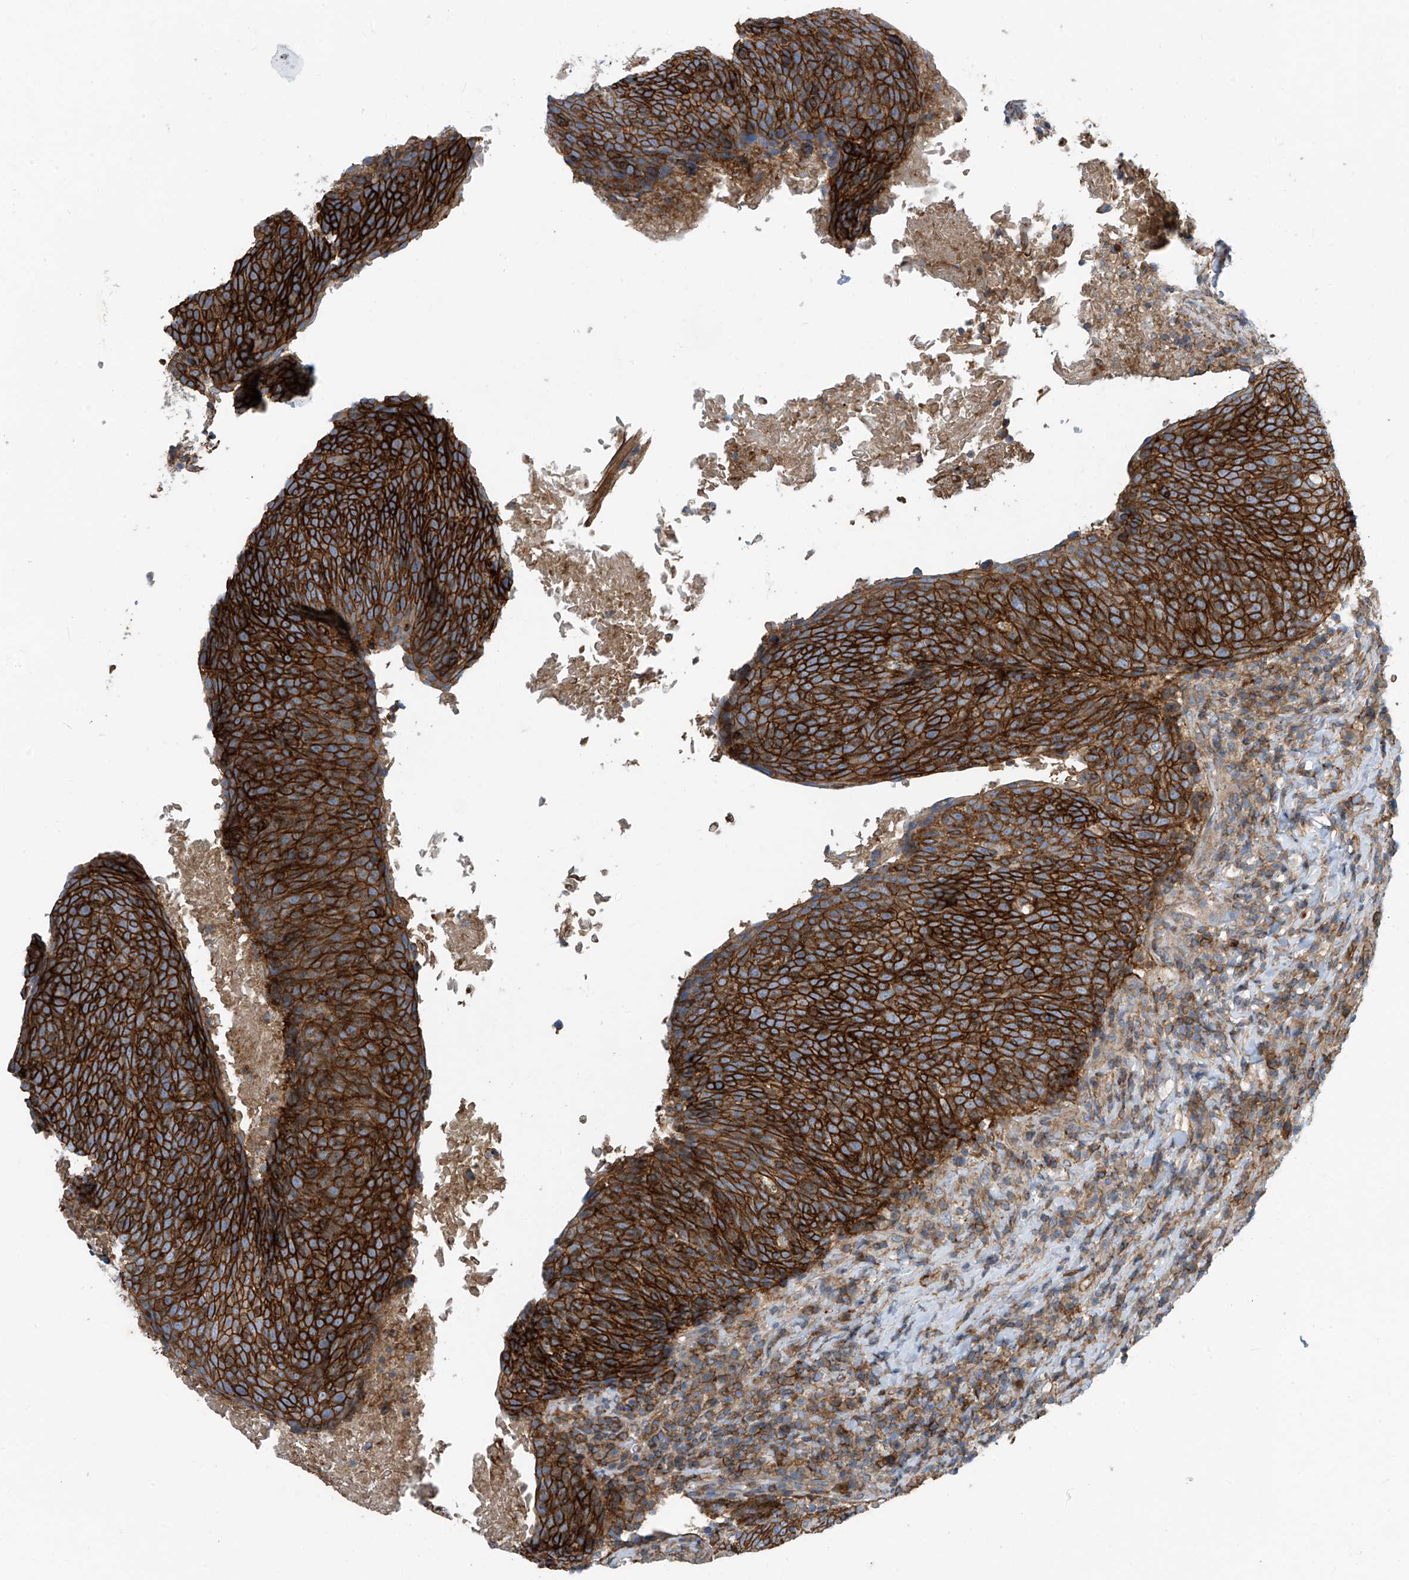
{"staining": {"intensity": "strong", "quantity": ">75%", "location": "cytoplasmic/membranous"}, "tissue": "head and neck cancer", "cell_type": "Tumor cells", "image_type": "cancer", "snomed": [{"axis": "morphology", "description": "Squamous cell carcinoma, NOS"}, {"axis": "morphology", "description": "Squamous cell carcinoma, metastatic, NOS"}, {"axis": "topography", "description": "Lymph node"}, {"axis": "topography", "description": "Head-Neck"}], "caption": "Human head and neck squamous cell carcinoma stained for a protein (brown) reveals strong cytoplasmic/membranous positive staining in about >75% of tumor cells.", "gene": "SLC1A5", "patient": {"sex": "male", "age": 62}}